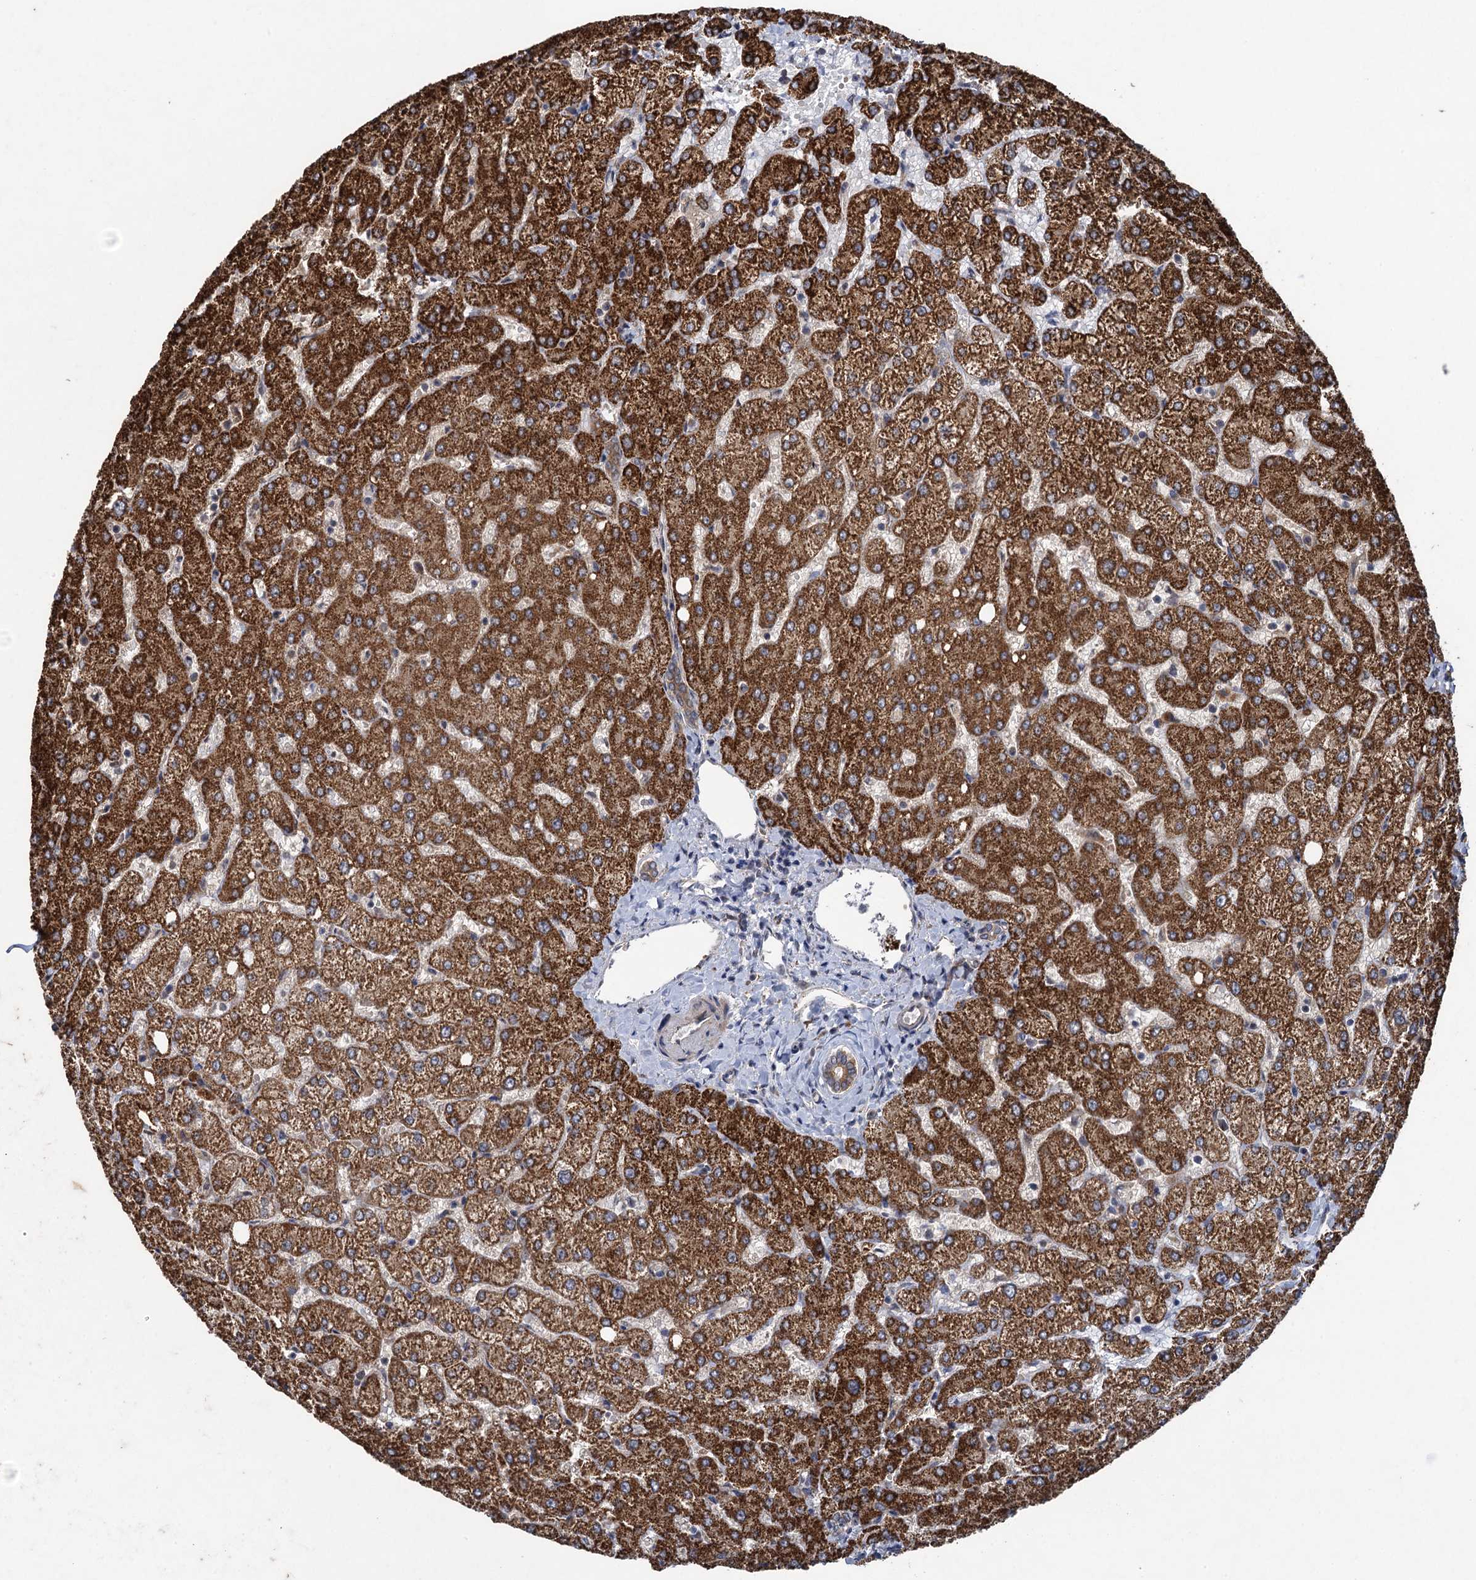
{"staining": {"intensity": "moderate", "quantity": ">75%", "location": "cytoplasmic/membranous"}, "tissue": "liver", "cell_type": "Cholangiocytes", "image_type": "normal", "snomed": [{"axis": "morphology", "description": "Normal tissue, NOS"}, {"axis": "topography", "description": "Liver"}], "caption": "Human liver stained with a brown dye reveals moderate cytoplasmic/membranous positive expression in about >75% of cholangiocytes.", "gene": "HAUS1", "patient": {"sex": "female", "age": 54}}